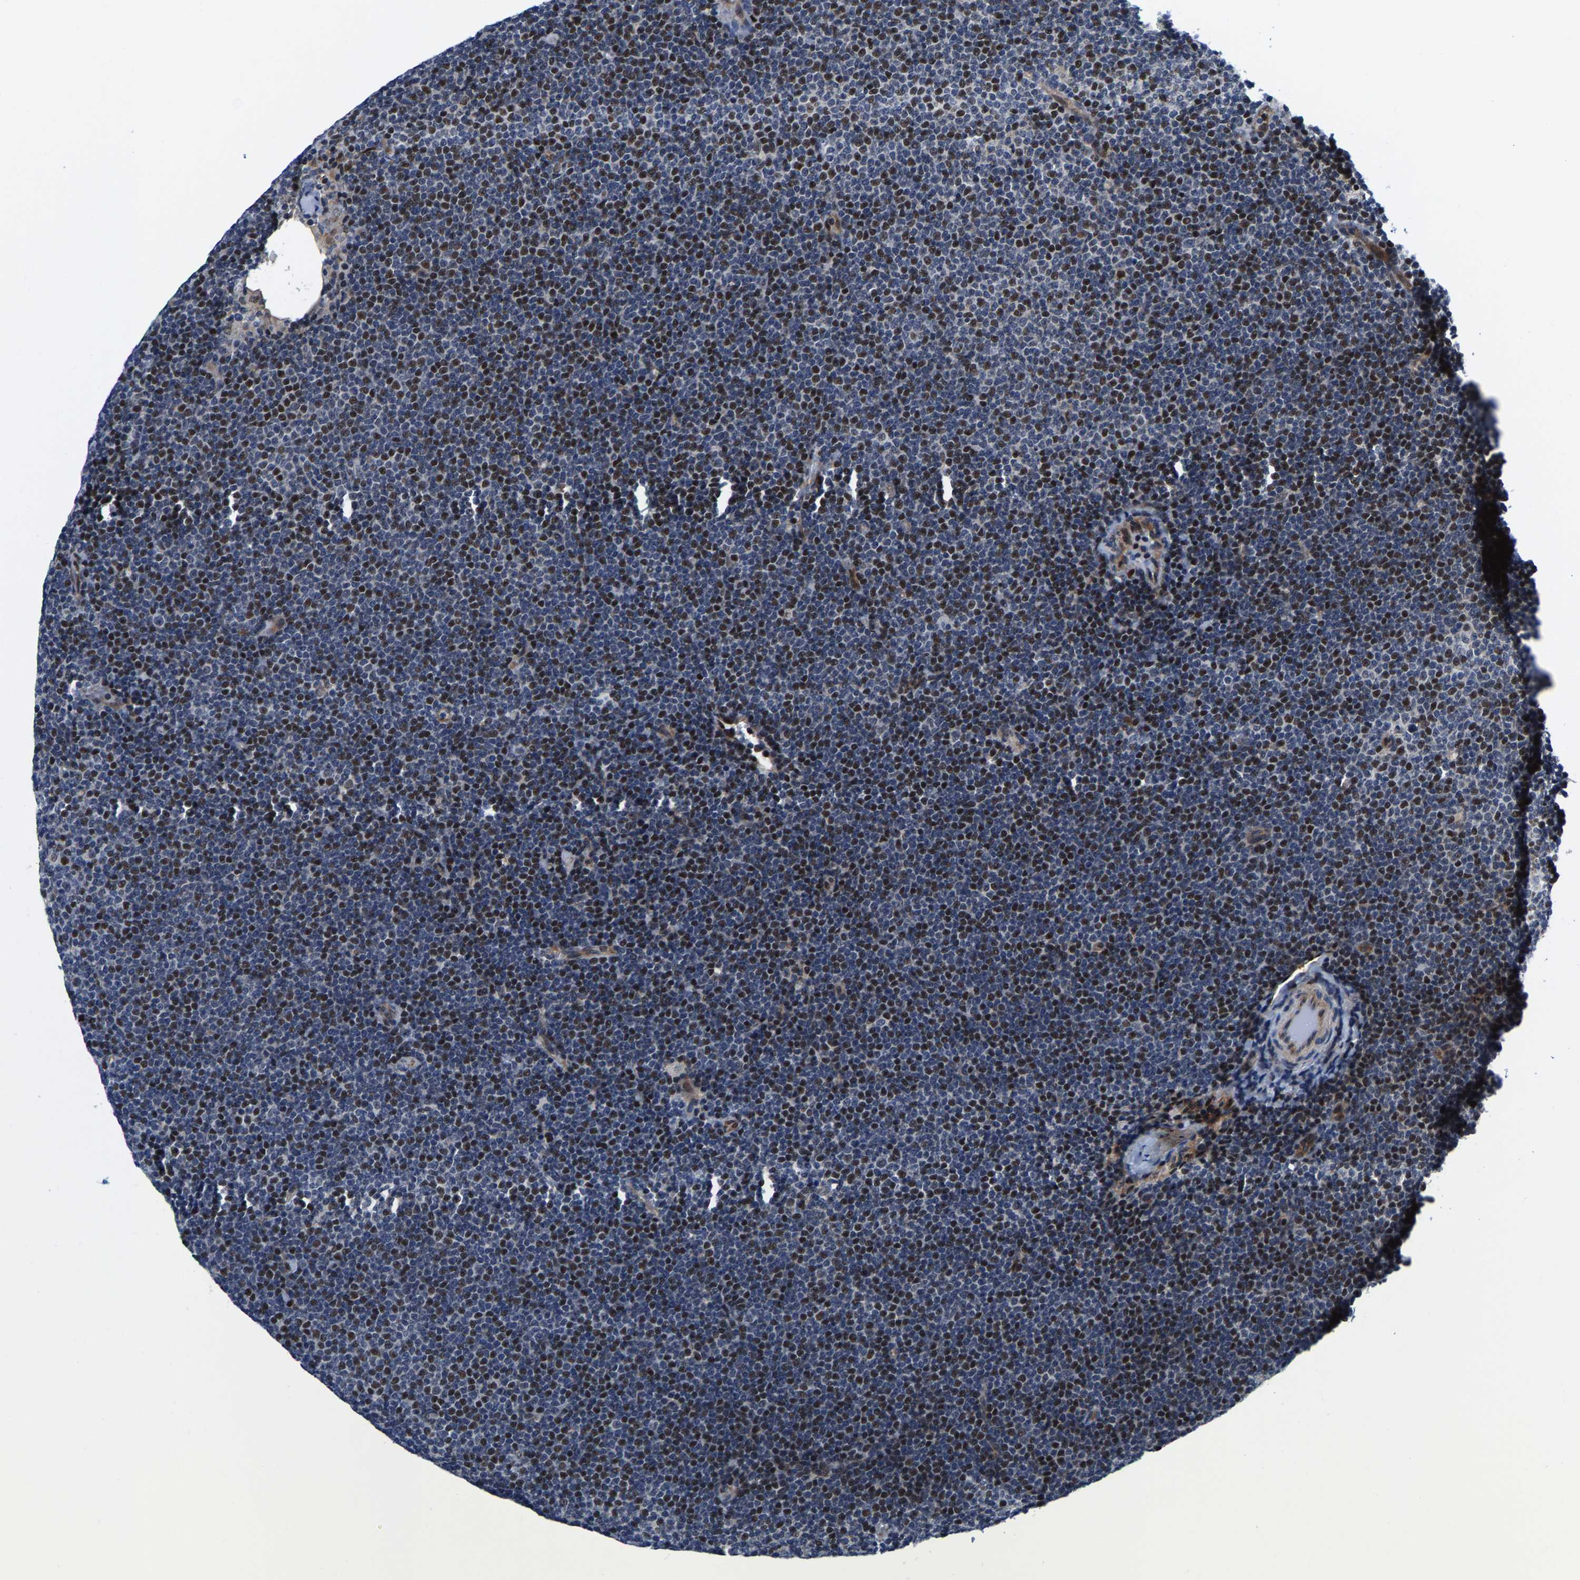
{"staining": {"intensity": "moderate", "quantity": "25%-75%", "location": "nuclear"}, "tissue": "lymphoma", "cell_type": "Tumor cells", "image_type": "cancer", "snomed": [{"axis": "morphology", "description": "Malignant lymphoma, non-Hodgkin's type, Low grade"}, {"axis": "topography", "description": "Lymph node"}], "caption": "Immunohistochemistry image of low-grade malignant lymphoma, non-Hodgkin's type stained for a protein (brown), which demonstrates medium levels of moderate nuclear staining in approximately 25%-75% of tumor cells.", "gene": "GTPBP10", "patient": {"sex": "female", "age": 53}}